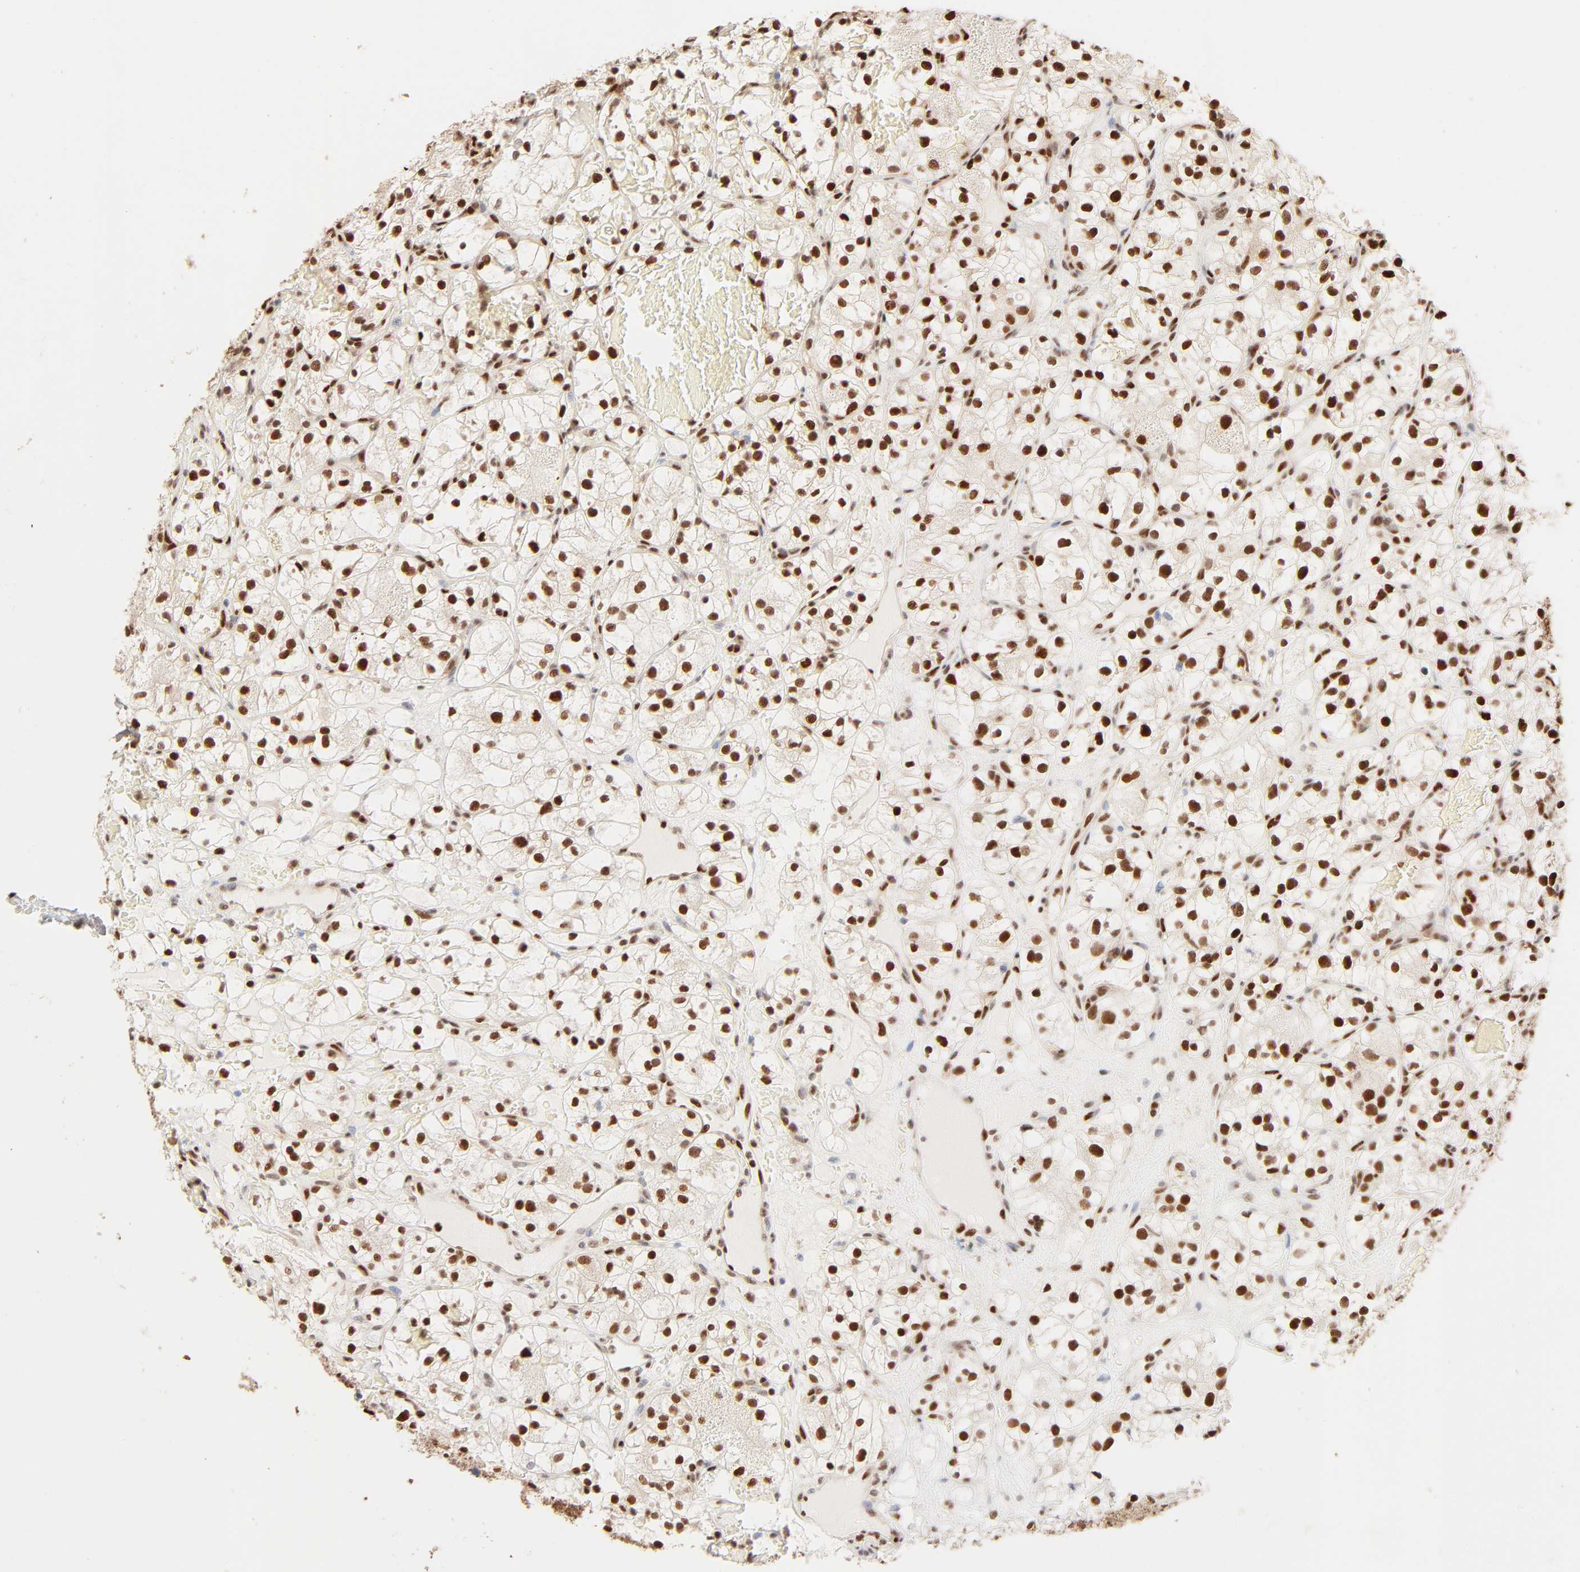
{"staining": {"intensity": "strong", "quantity": ">75%", "location": "nuclear"}, "tissue": "renal cancer", "cell_type": "Tumor cells", "image_type": "cancer", "snomed": [{"axis": "morphology", "description": "Adenocarcinoma, NOS"}, {"axis": "topography", "description": "Kidney"}], "caption": "Immunohistochemical staining of renal adenocarcinoma displays high levels of strong nuclear protein staining in approximately >75% of tumor cells.", "gene": "FAM50A", "patient": {"sex": "female", "age": 60}}